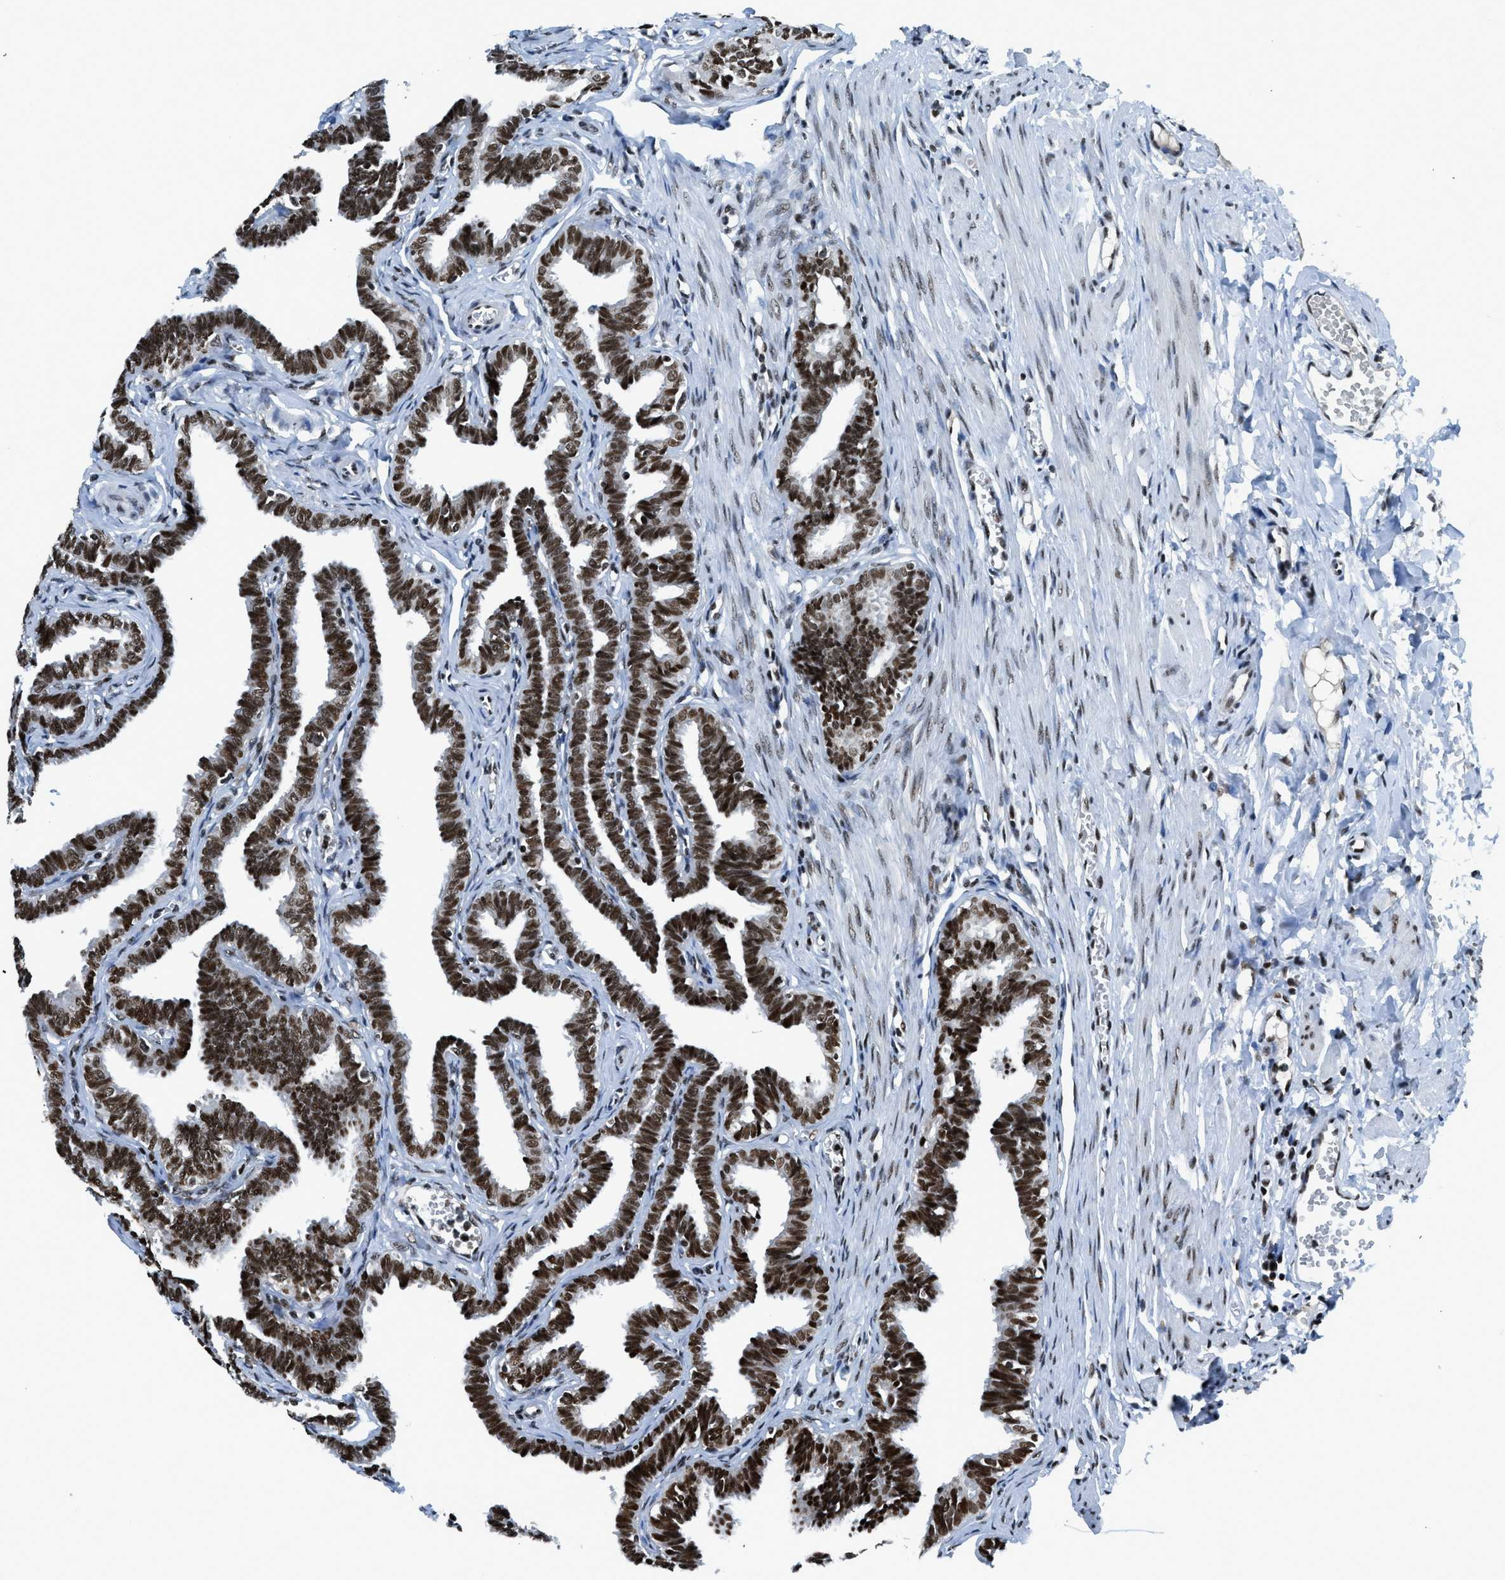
{"staining": {"intensity": "strong", "quantity": ">75%", "location": "nuclear"}, "tissue": "fallopian tube", "cell_type": "Glandular cells", "image_type": "normal", "snomed": [{"axis": "morphology", "description": "Normal tissue, NOS"}, {"axis": "topography", "description": "Fallopian tube"}, {"axis": "topography", "description": "Ovary"}], "caption": "Immunohistochemical staining of normal human fallopian tube displays strong nuclear protein expression in about >75% of glandular cells. (IHC, brightfield microscopy, high magnification).", "gene": "RAD51B", "patient": {"sex": "female", "age": 23}}